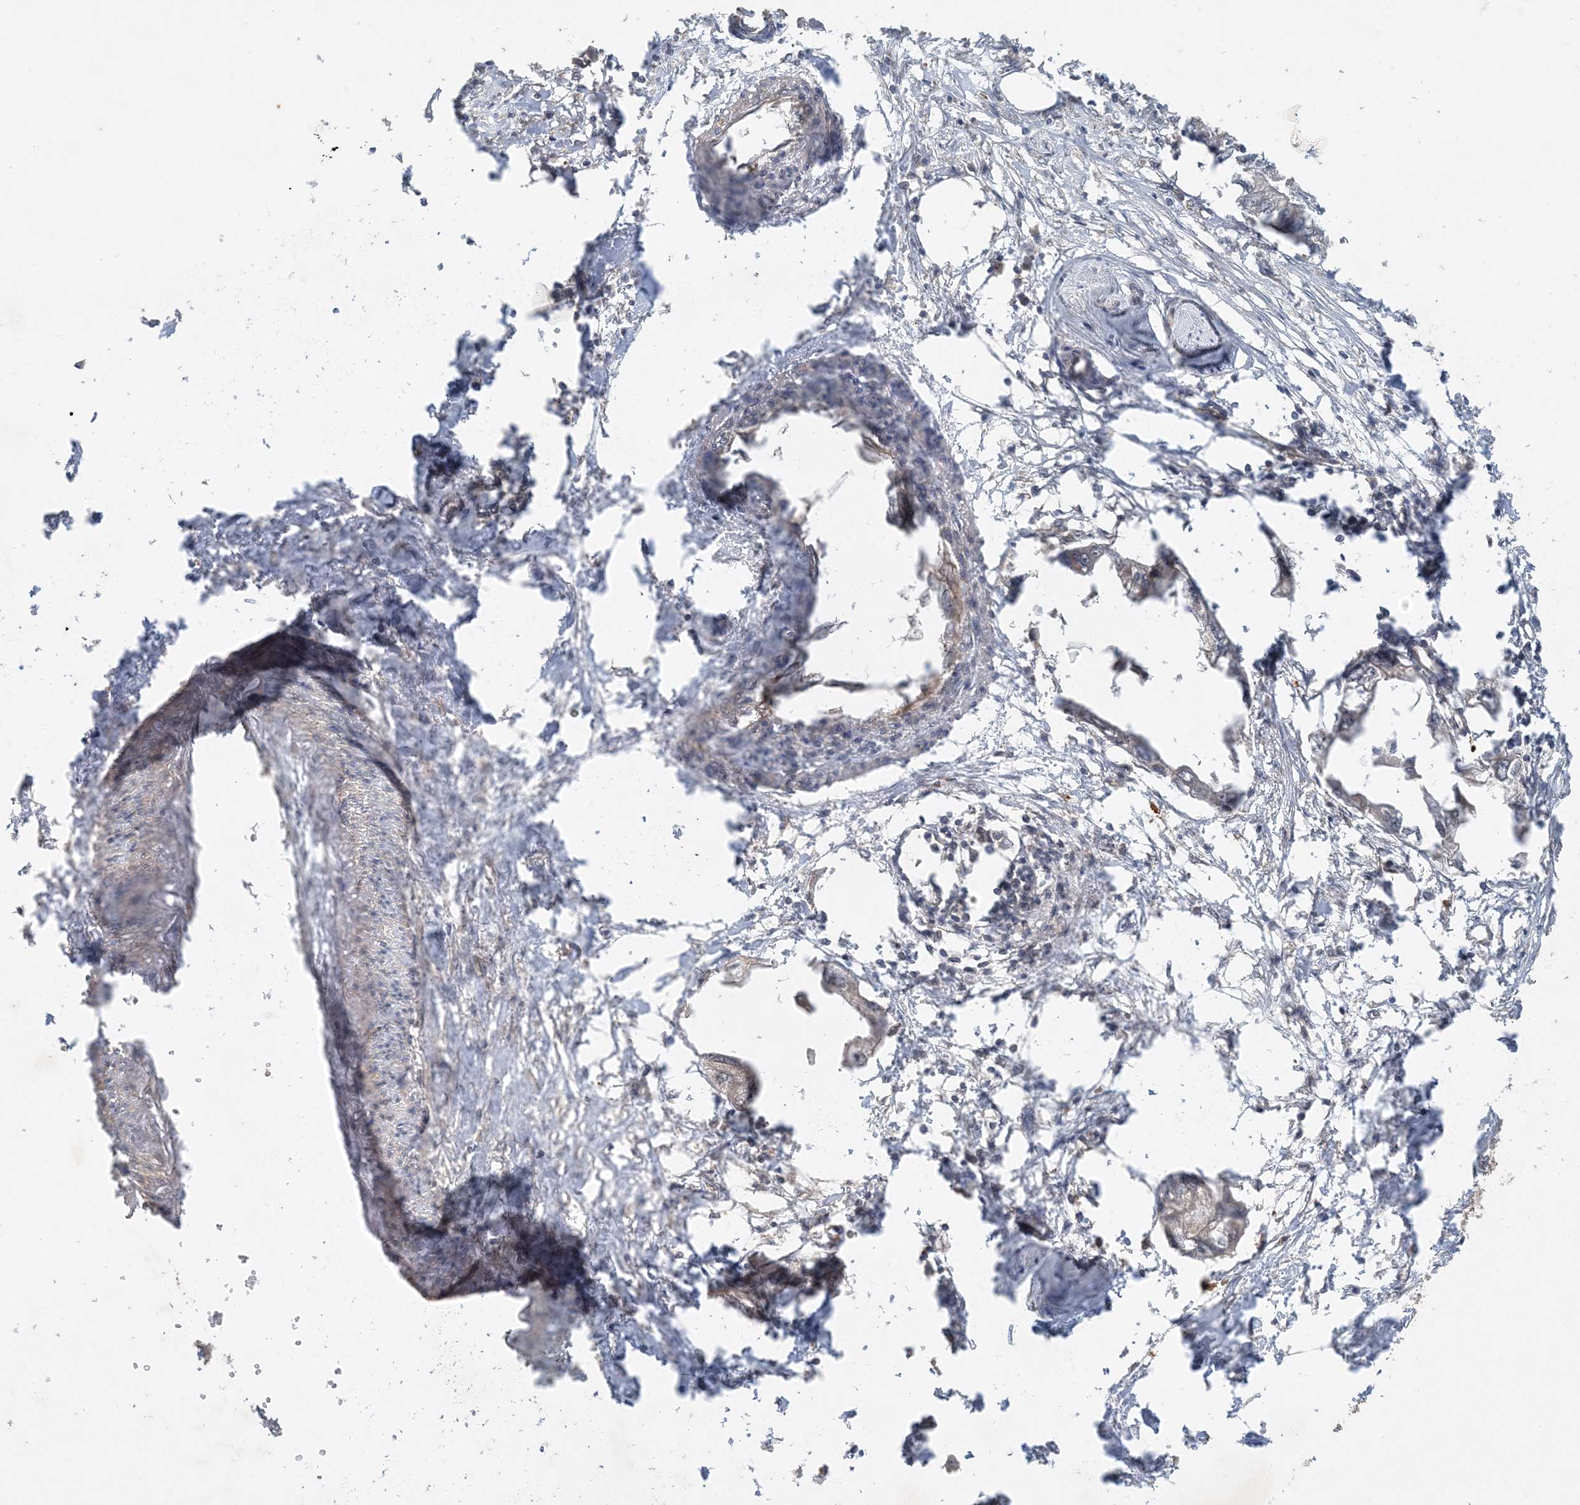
{"staining": {"intensity": "negative", "quantity": "none", "location": "none"}, "tissue": "endometrial cancer", "cell_type": "Tumor cells", "image_type": "cancer", "snomed": [{"axis": "morphology", "description": "Adenocarcinoma, NOS"}, {"axis": "morphology", "description": "Adenocarcinoma, metastatic, NOS"}, {"axis": "topography", "description": "Adipose tissue"}, {"axis": "topography", "description": "Endometrium"}], "caption": "Adenocarcinoma (endometrial) was stained to show a protein in brown. There is no significant positivity in tumor cells.", "gene": "ZCCHC4", "patient": {"sex": "female", "age": 67}}